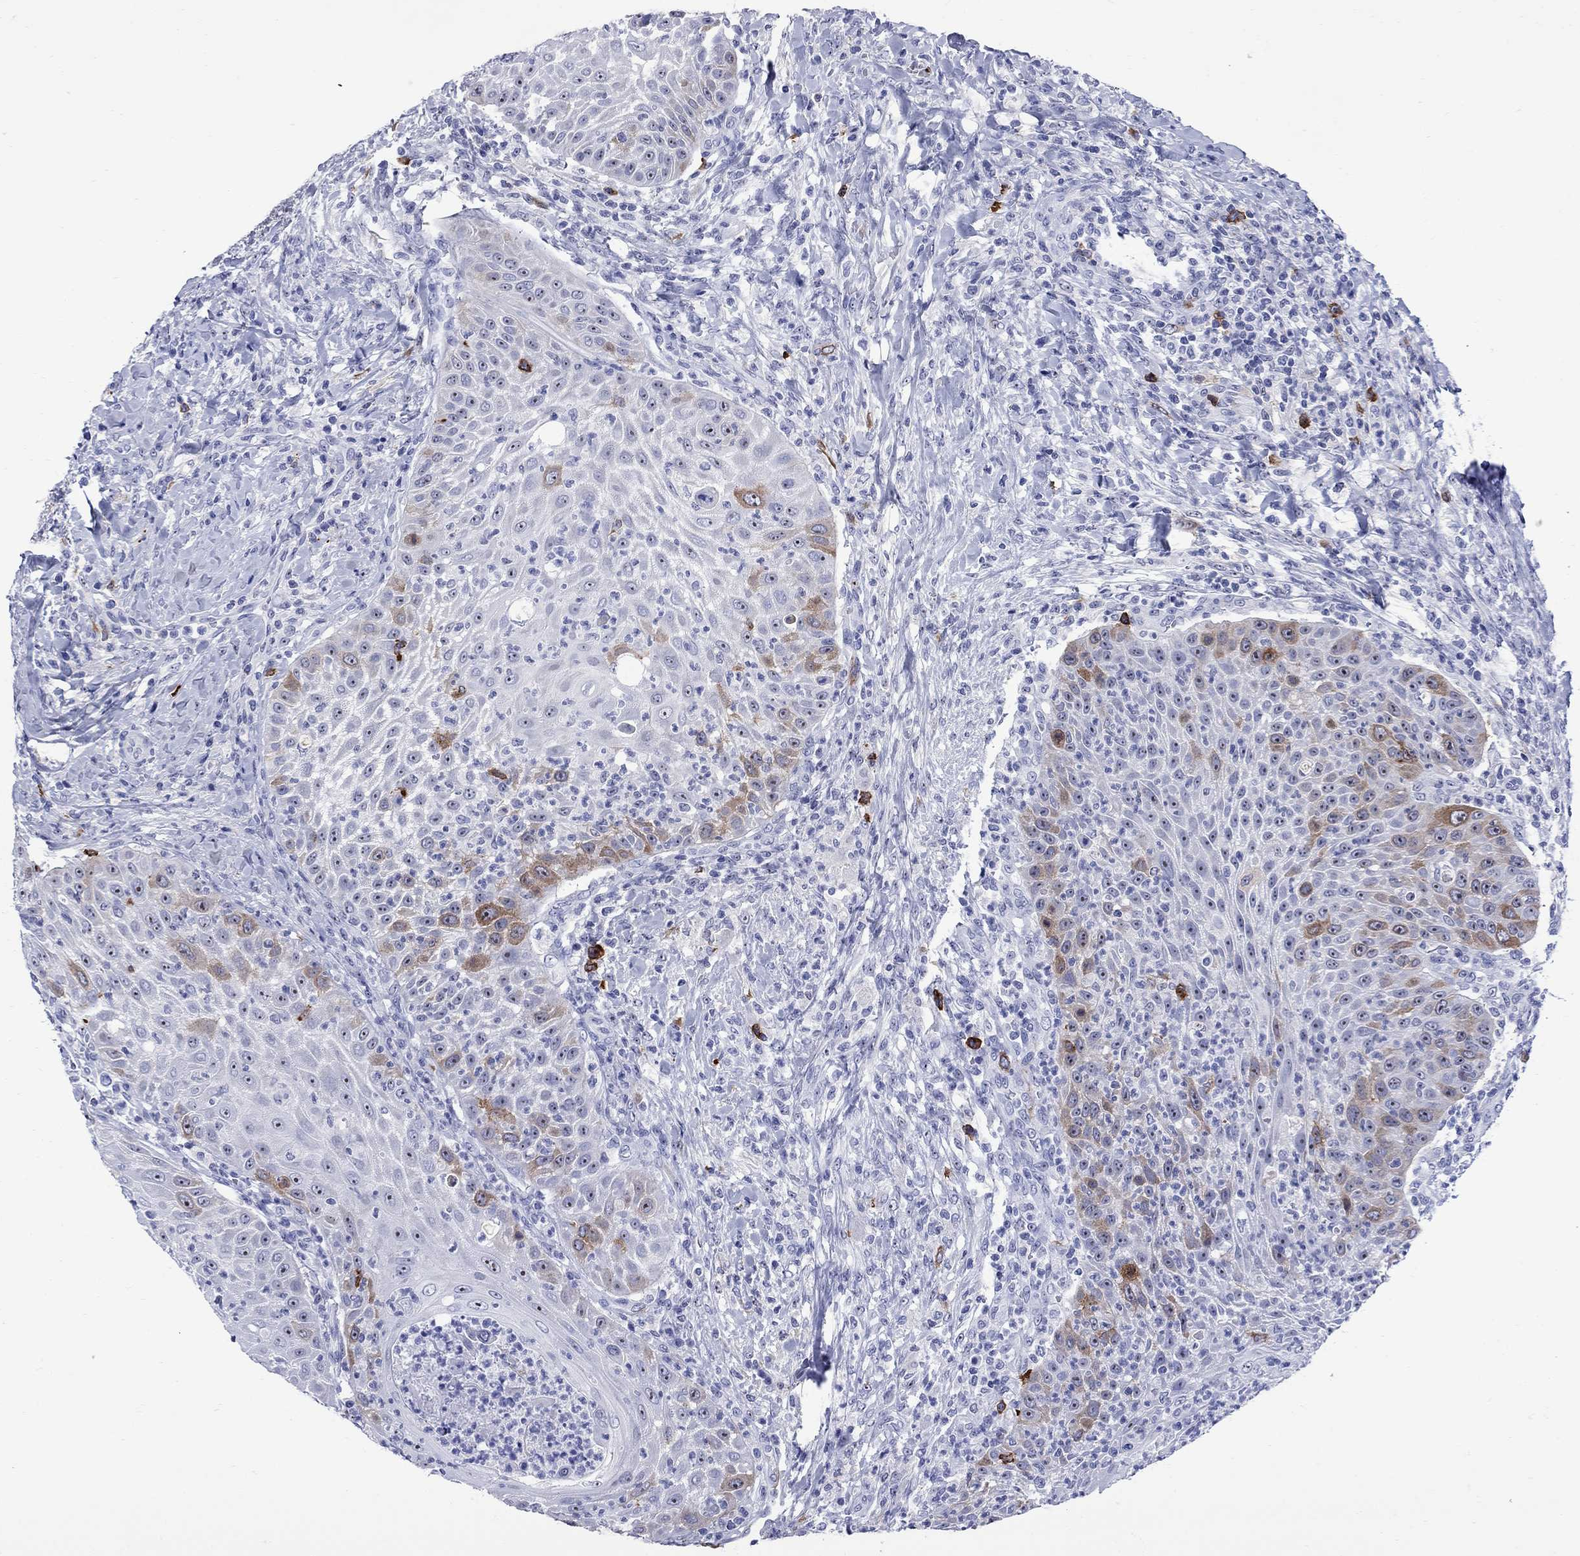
{"staining": {"intensity": "moderate", "quantity": "<25%", "location": "cytoplasmic/membranous"}, "tissue": "head and neck cancer", "cell_type": "Tumor cells", "image_type": "cancer", "snomed": [{"axis": "morphology", "description": "Squamous cell carcinoma, NOS"}, {"axis": "topography", "description": "Head-Neck"}], "caption": "This is a photomicrograph of IHC staining of squamous cell carcinoma (head and neck), which shows moderate staining in the cytoplasmic/membranous of tumor cells.", "gene": "TACC3", "patient": {"sex": "male", "age": 69}}